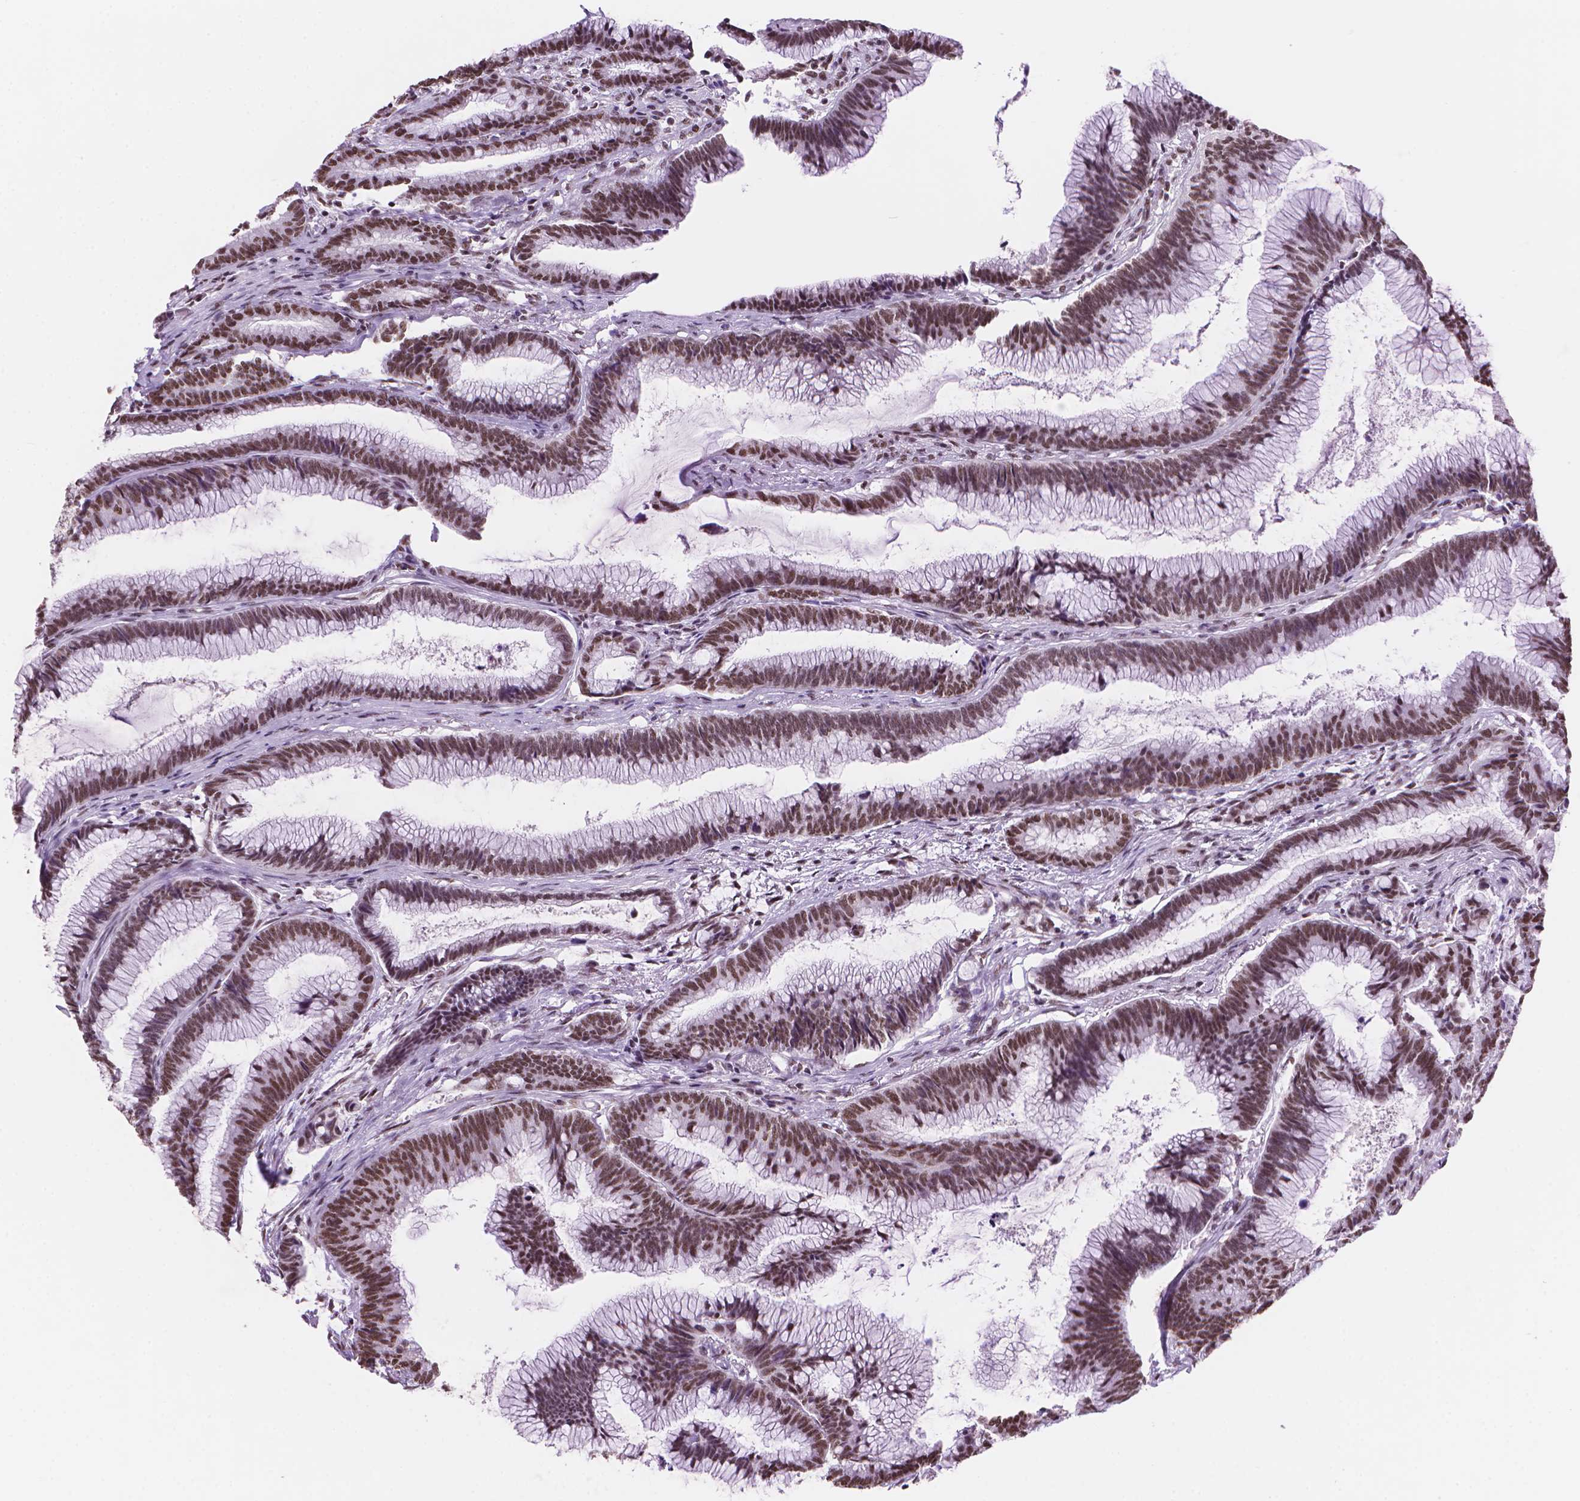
{"staining": {"intensity": "moderate", "quantity": ">75%", "location": "nuclear"}, "tissue": "colorectal cancer", "cell_type": "Tumor cells", "image_type": "cancer", "snomed": [{"axis": "morphology", "description": "Adenocarcinoma, NOS"}, {"axis": "topography", "description": "Colon"}], "caption": "This is an image of immunohistochemistry (IHC) staining of colorectal cancer, which shows moderate positivity in the nuclear of tumor cells.", "gene": "RPA4", "patient": {"sex": "female", "age": 78}}